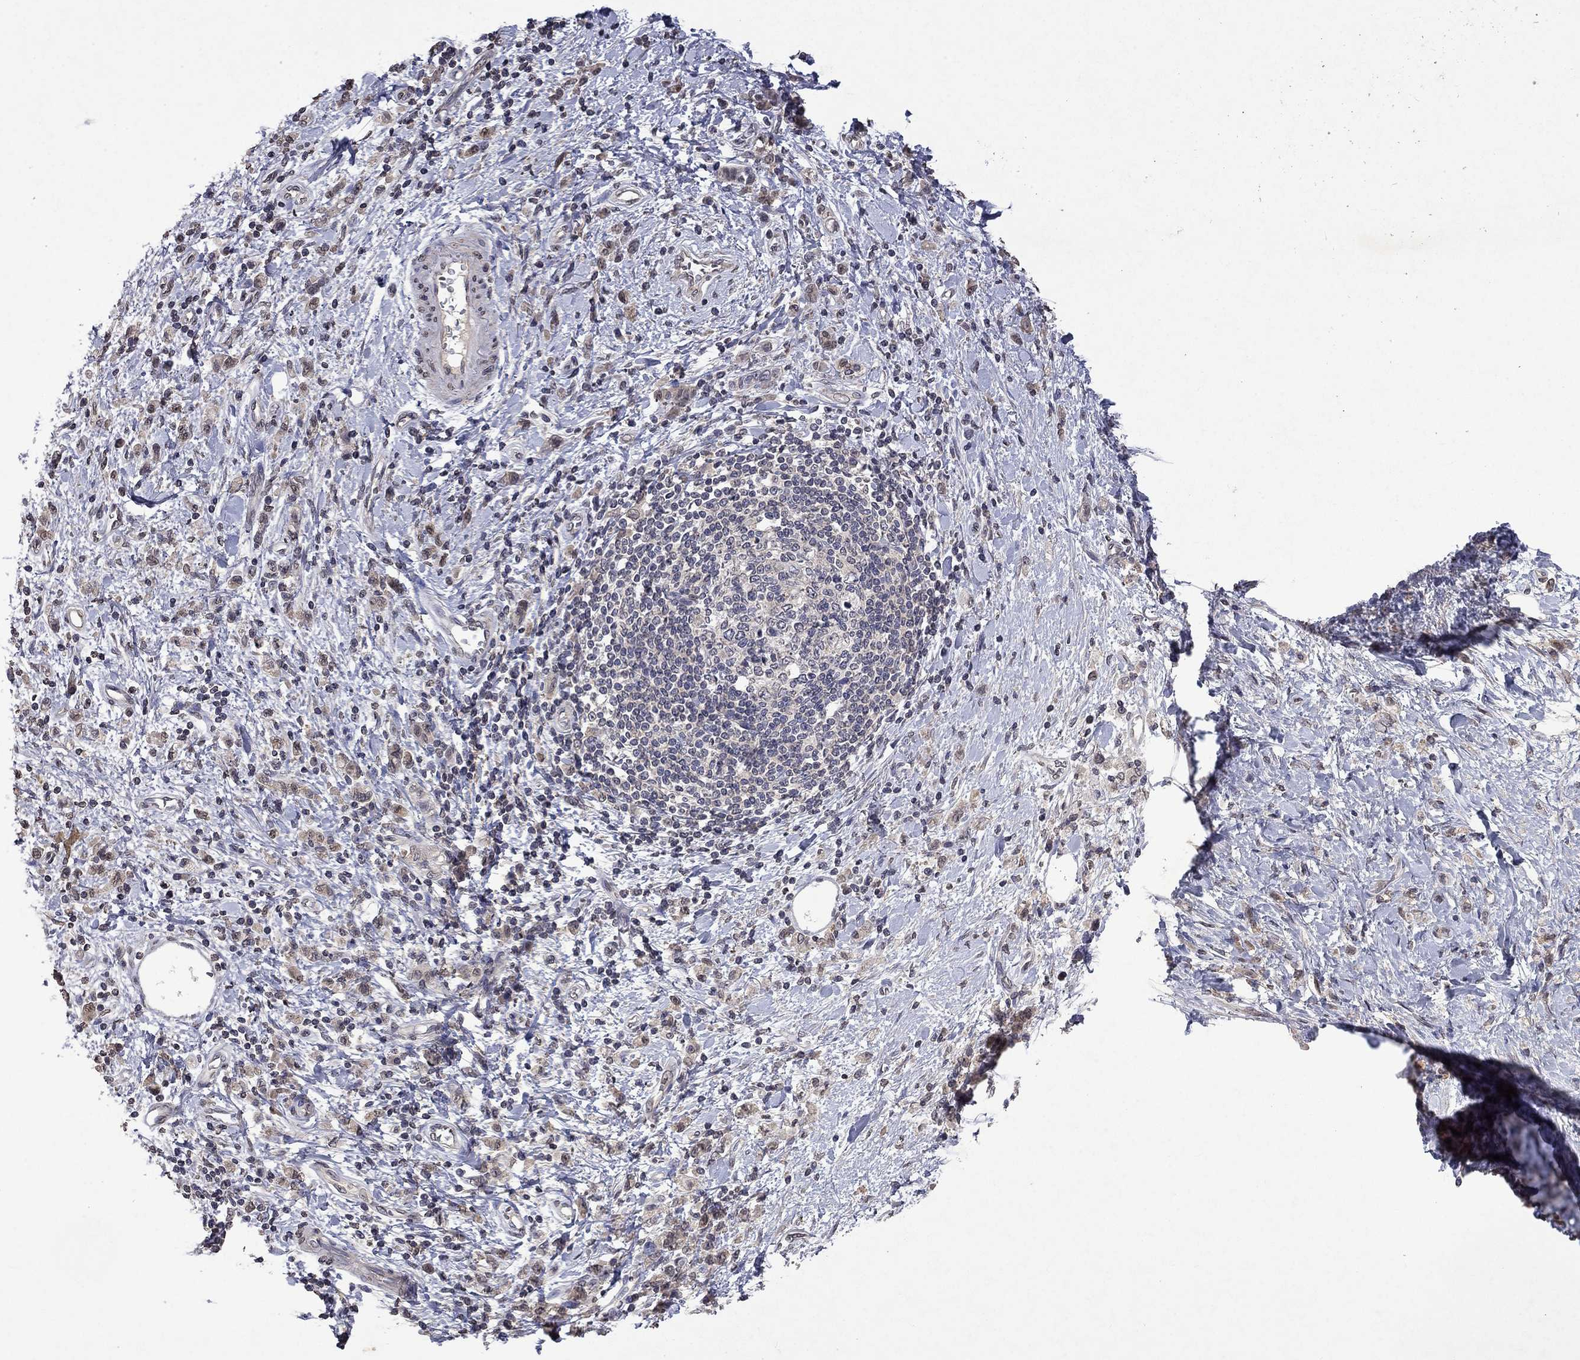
{"staining": {"intensity": "weak", "quantity": ">75%", "location": "cytoplasmic/membranous"}, "tissue": "stomach cancer", "cell_type": "Tumor cells", "image_type": "cancer", "snomed": [{"axis": "morphology", "description": "Adenocarcinoma, NOS"}, {"axis": "topography", "description": "Stomach"}], "caption": "Protein staining of stomach adenocarcinoma tissue exhibits weak cytoplasmic/membranous staining in about >75% of tumor cells. Ihc stains the protein in brown and the nuclei are stained blue.", "gene": "TTC38", "patient": {"sex": "male", "age": 77}}